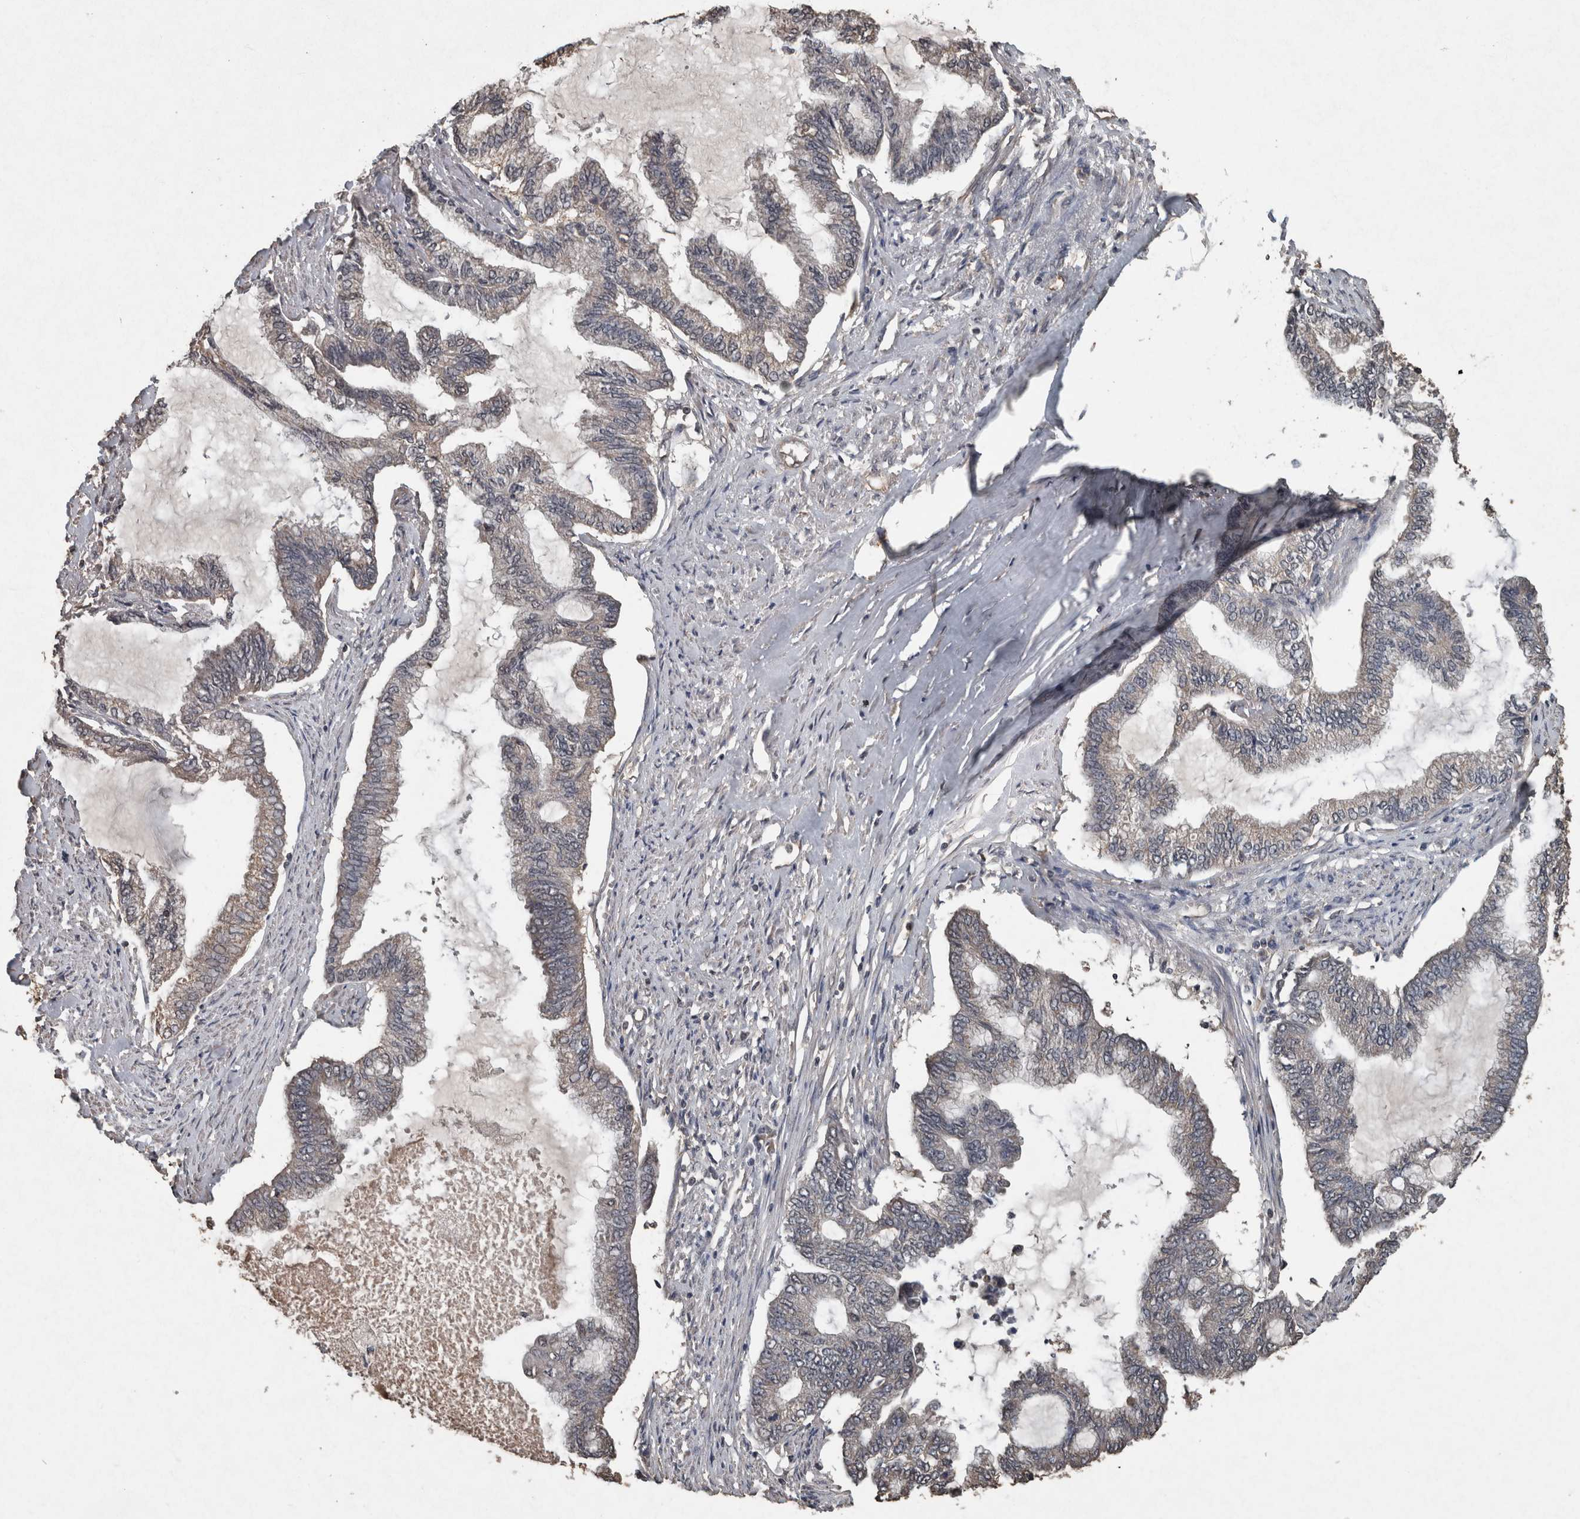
{"staining": {"intensity": "negative", "quantity": "none", "location": "none"}, "tissue": "endometrial cancer", "cell_type": "Tumor cells", "image_type": "cancer", "snomed": [{"axis": "morphology", "description": "Adenocarcinoma, NOS"}, {"axis": "topography", "description": "Endometrium"}], "caption": "This is an immunohistochemistry image of endometrial adenocarcinoma. There is no staining in tumor cells.", "gene": "FGFRL1", "patient": {"sex": "female", "age": 86}}